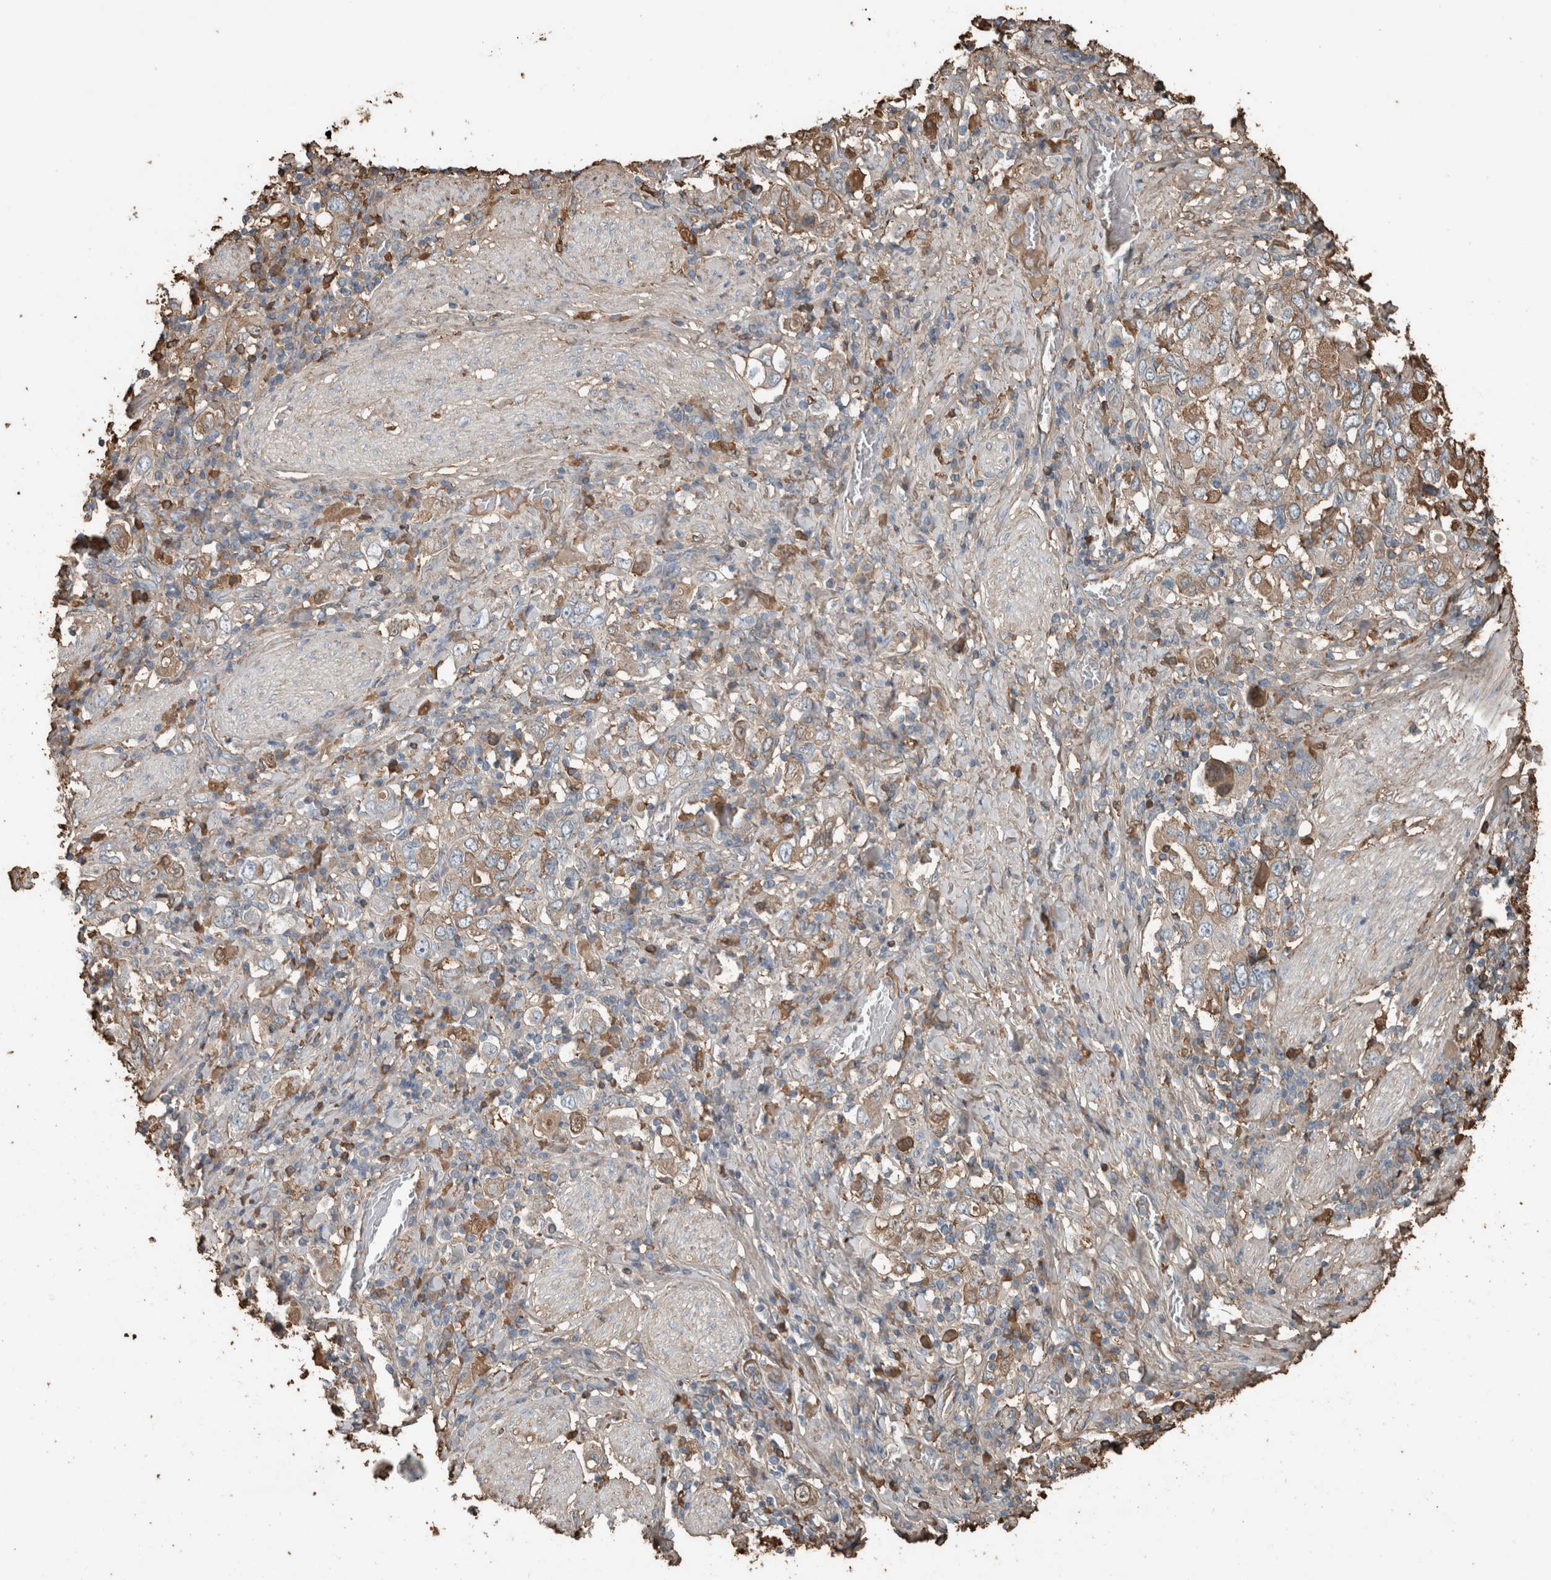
{"staining": {"intensity": "weak", "quantity": "25%-75%", "location": "cytoplasmic/membranous"}, "tissue": "stomach cancer", "cell_type": "Tumor cells", "image_type": "cancer", "snomed": [{"axis": "morphology", "description": "Adenocarcinoma, NOS"}, {"axis": "topography", "description": "Stomach, upper"}], "caption": "Protein expression analysis of adenocarcinoma (stomach) exhibits weak cytoplasmic/membranous expression in approximately 25%-75% of tumor cells.", "gene": "USP34", "patient": {"sex": "male", "age": 62}}